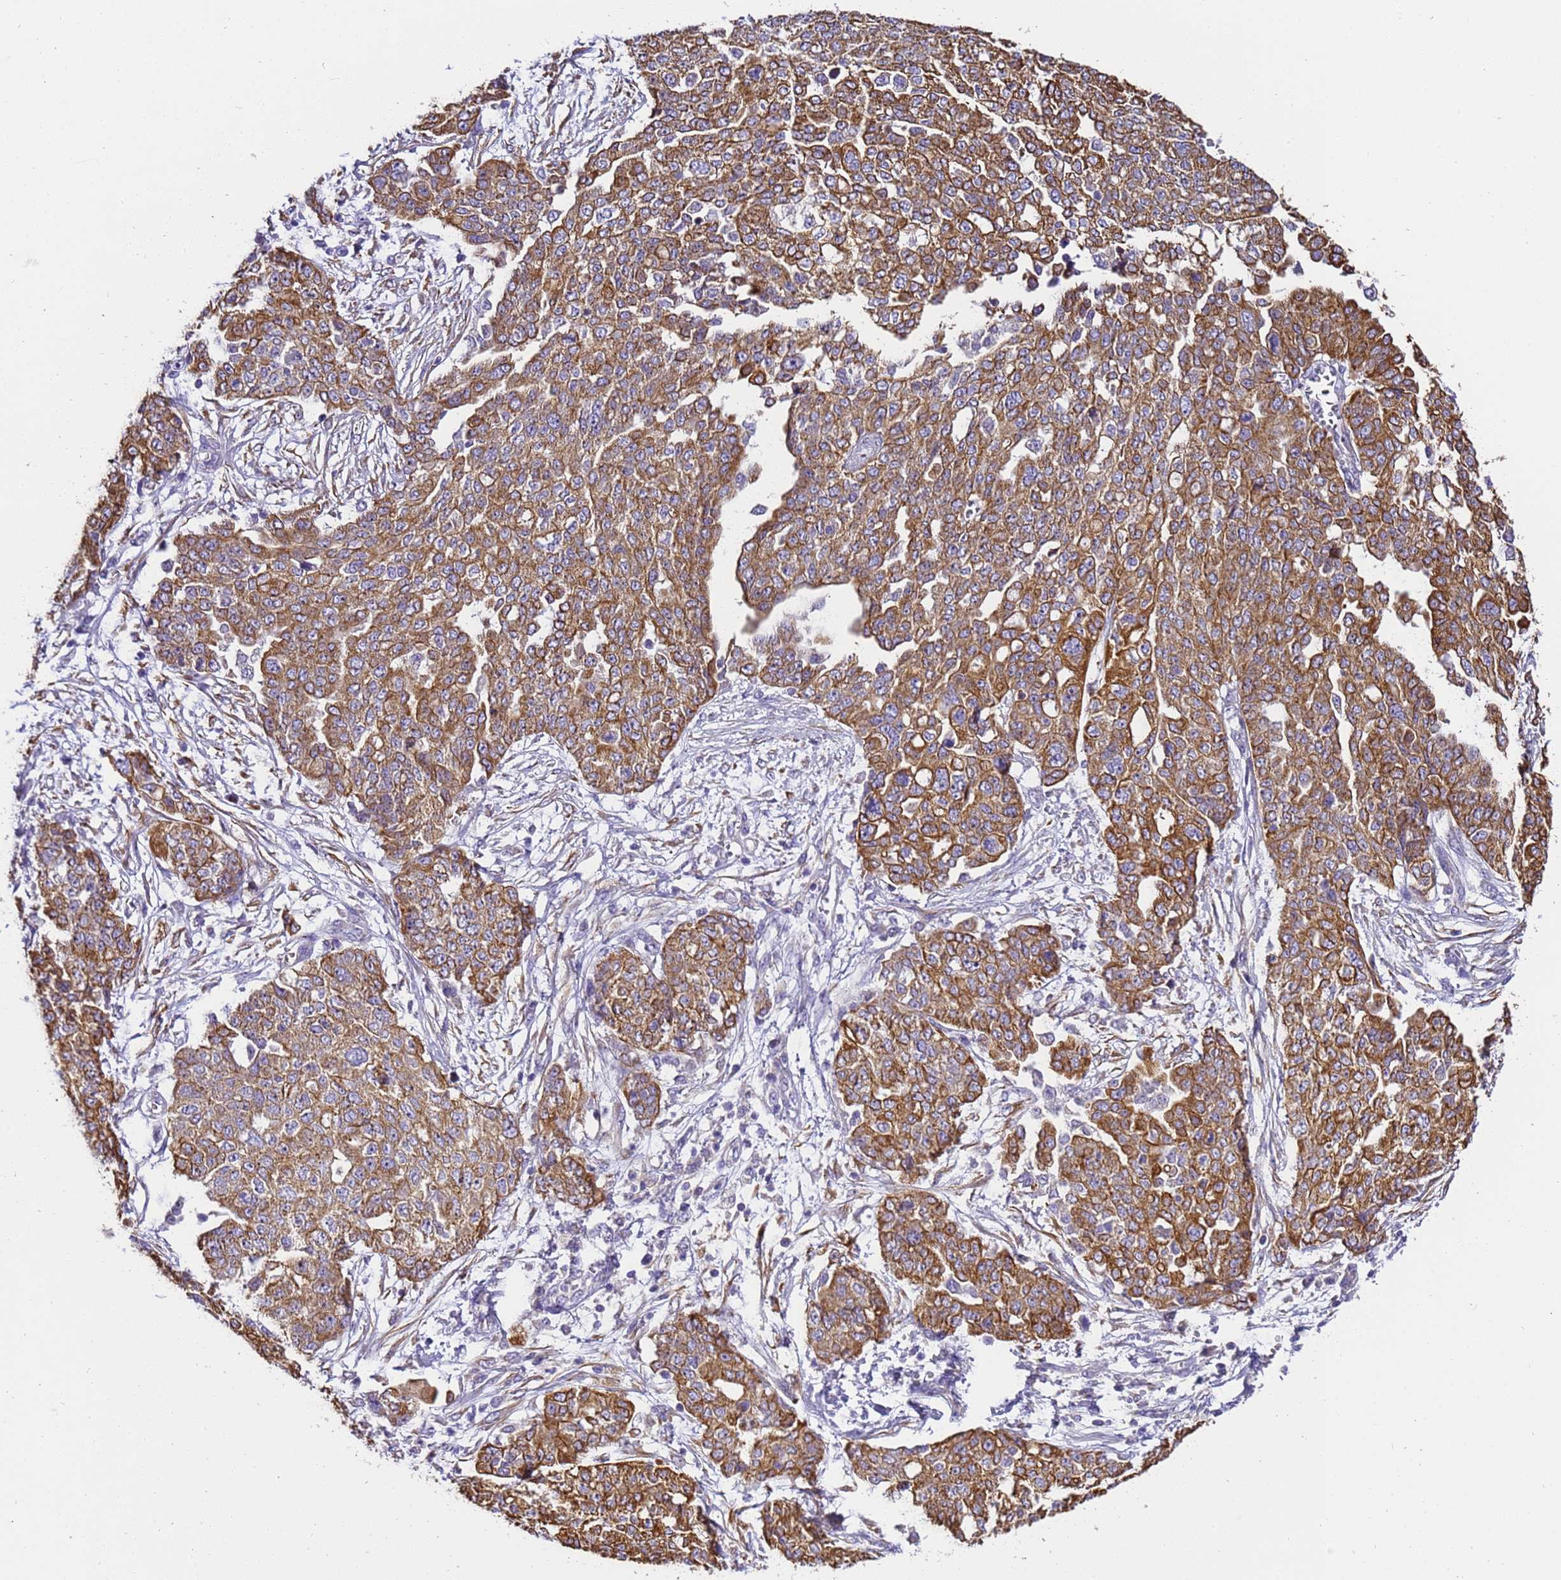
{"staining": {"intensity": "moderate", "quantity": ">75%", "location": "cytoplasmic/membranous"}, "tissue": "ovarian cancer", "cell_type": "Tumor cells", "image_type": "cancer", "snomed": [{"axis": "morphology", "description": "Cystadenocarcinoma, serous, NOS"}, {"axis": "topography", "description": "Soft tissue"}, {"axis": "topography", "description": "Ovary"}], "caption": "Ovarian cancer stained for a protein (brown) shows moderate cytoplasmic/membranous positive staining in approximately >75% of tumor cells.", "gene": "PIEZO2", "patient": {"sex": "female", "age": 57}}